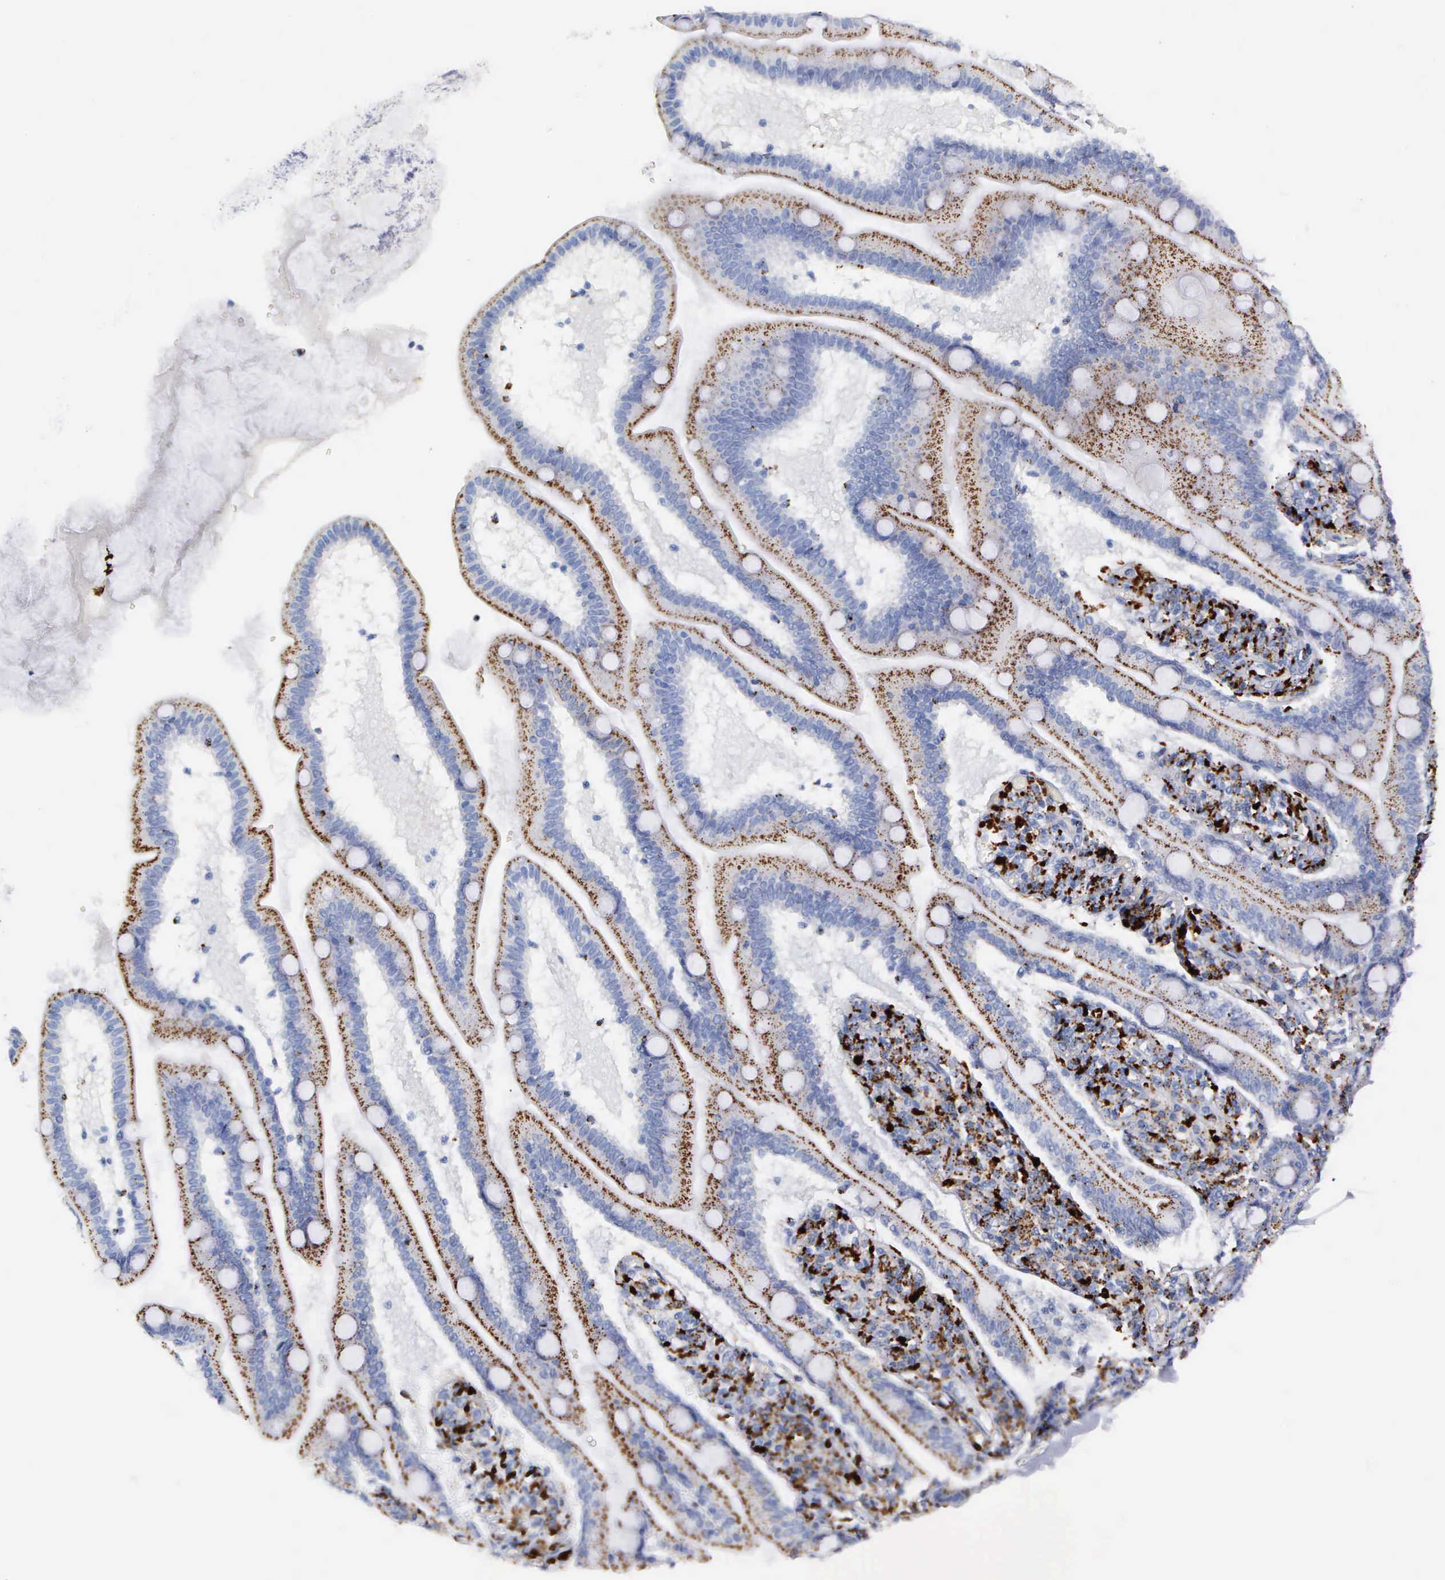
{"staining": {"intensity": "negative", "quantity": "none", "location": "none"}, "tissue": "adipose tissue", "cell_type": "Adipocytes", "image_type": "normal", "snomed": [{"axis": "morphology", "description": "Normal tissue, NOS"}, {"axis": "topography", "description": "Duodenum"}], "caption": "Protein analysis of unremarkable adipose tissue exhibits no significant staining in adipocytes.", "gene": "CTSH", "patient": {"sex": "male", "age": 63}}